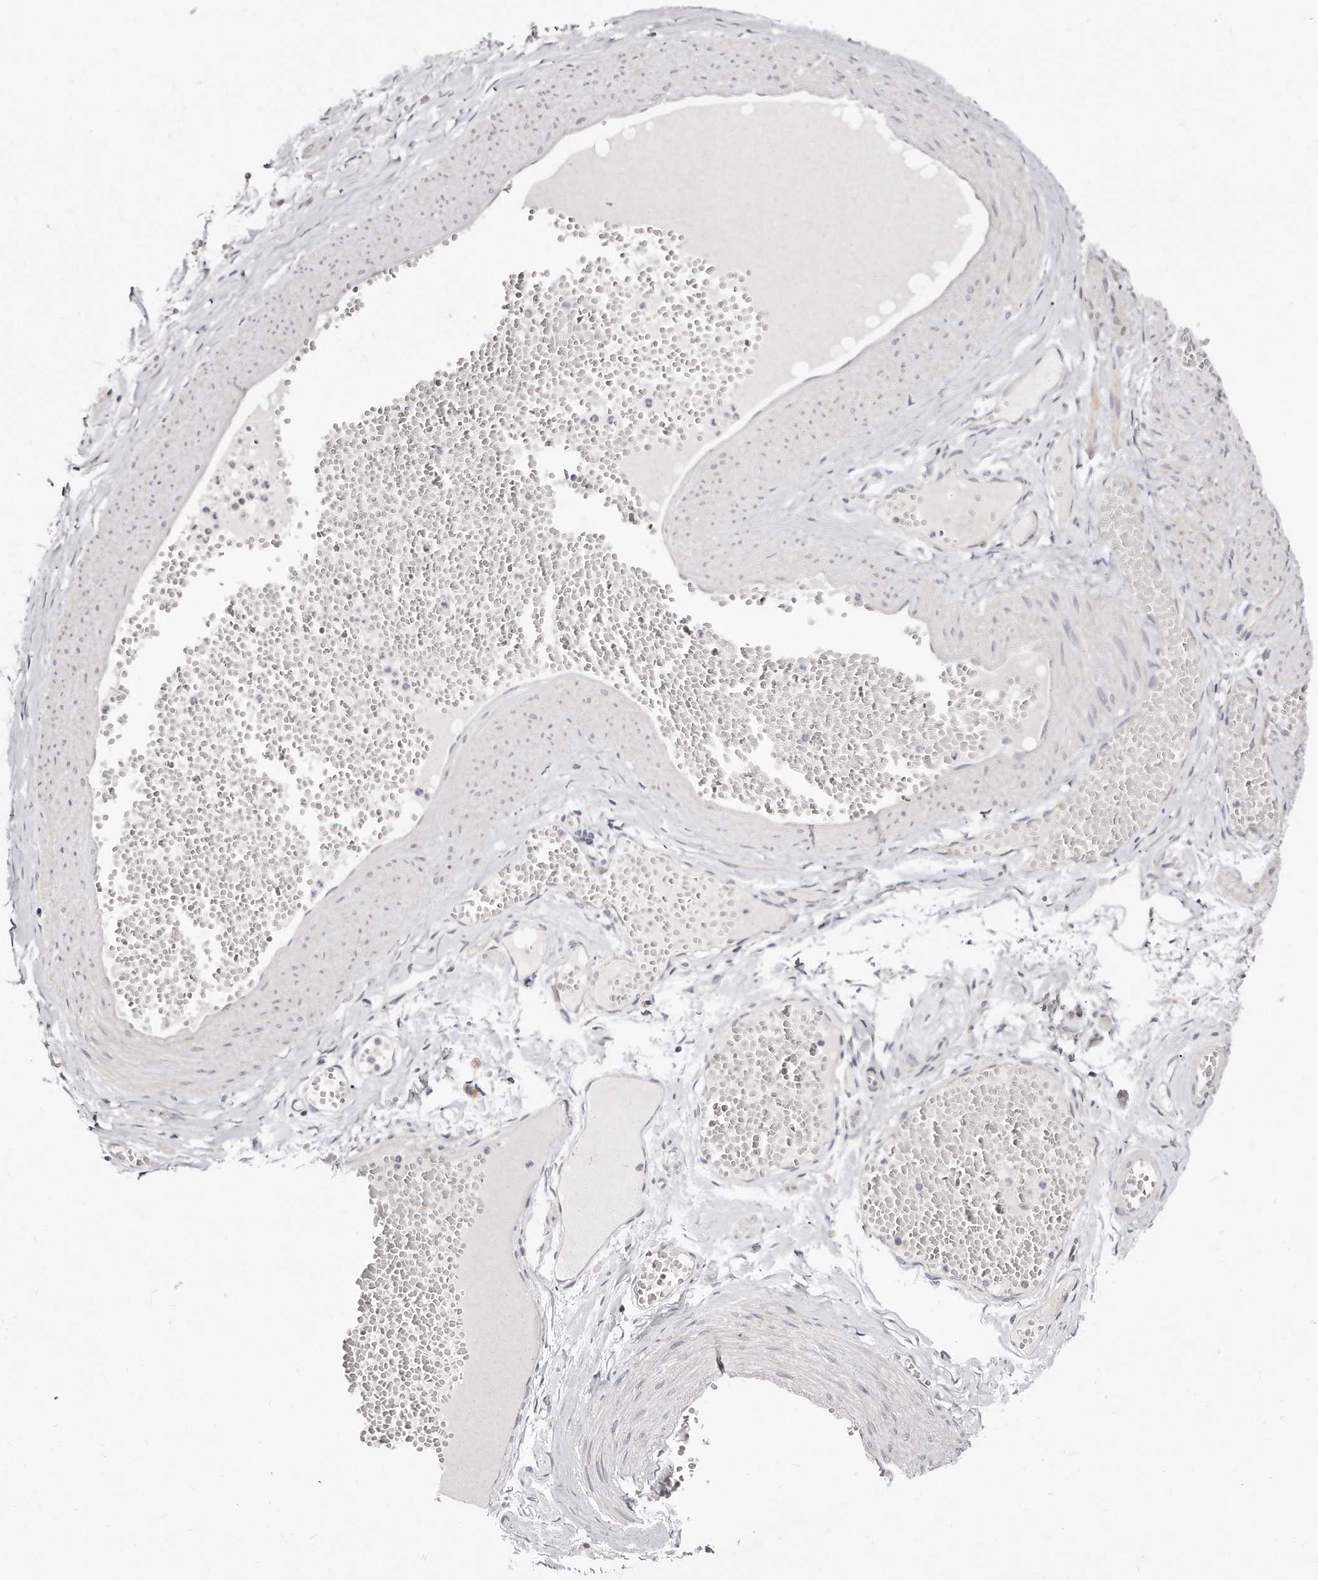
{"staining": {"intensity": "weak", "quantity": "<25%", "location": "nuclear"}, "tissue": "adipose tissue", "cell_type": "Adipocytes", "image_type": "normal", "snomed": [{"axis": "morphology", "description": "Normal tissue, NOS"}, {"axis": "topography", "description": "Smooth muscle"}, {"axis": "topography", "description": "Peripheral nerve tissue"}], "caption": "Immunohistochemistry of unremarkable adipose tissue shows no positivity in adipocytes.", "gene": "CASZ1", "patient": {"sex": "female", "age": 39}}